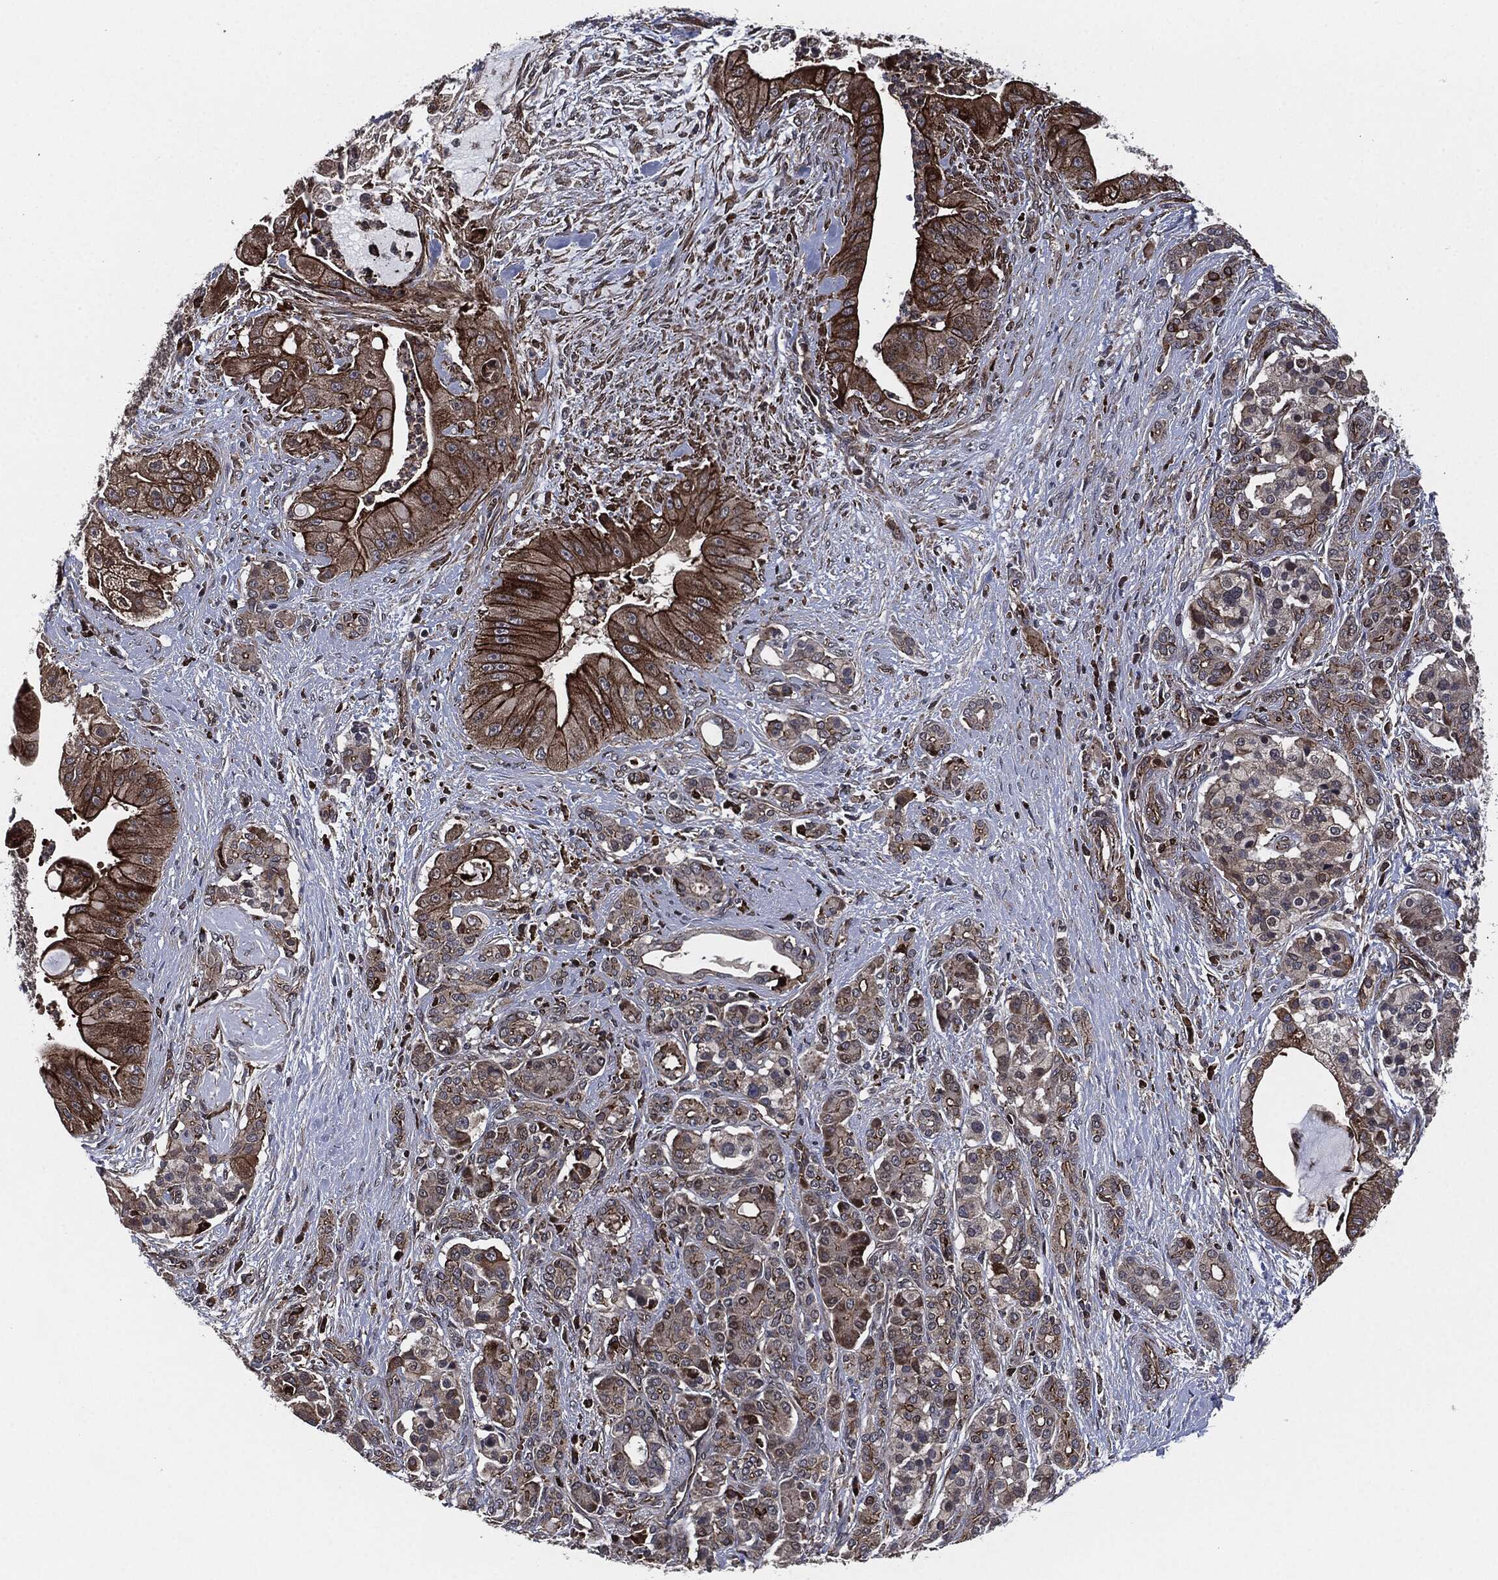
{"staining": {"intensity": "strong", "quantity": "25%-75%", "location": "cytoplasmic/membranous"}, "tissue": "pancreatic cancer", "cell_type": "Tumor cells", "image_type": "cancer", "snomed": [{"axis": "morphology", "description": "Normal tissue, NOS"}, {"axis": "morphology", "description": "Inflammation, NOS"}, {"axis": "morphology", "description": "Adenocarcinoma, NOS"}, {"axis": "topography", "description": "Pancreas"}], "caption": "Pancreatic cancer (adenocarcinoma) stained with immunohistochemistry (IHC) reveals strong cytoplasmic/membranous staining in approximately 25%-75% of tumor cells.", "gene": "UBR1", "patient": {"sex": "male", "age": 57}}